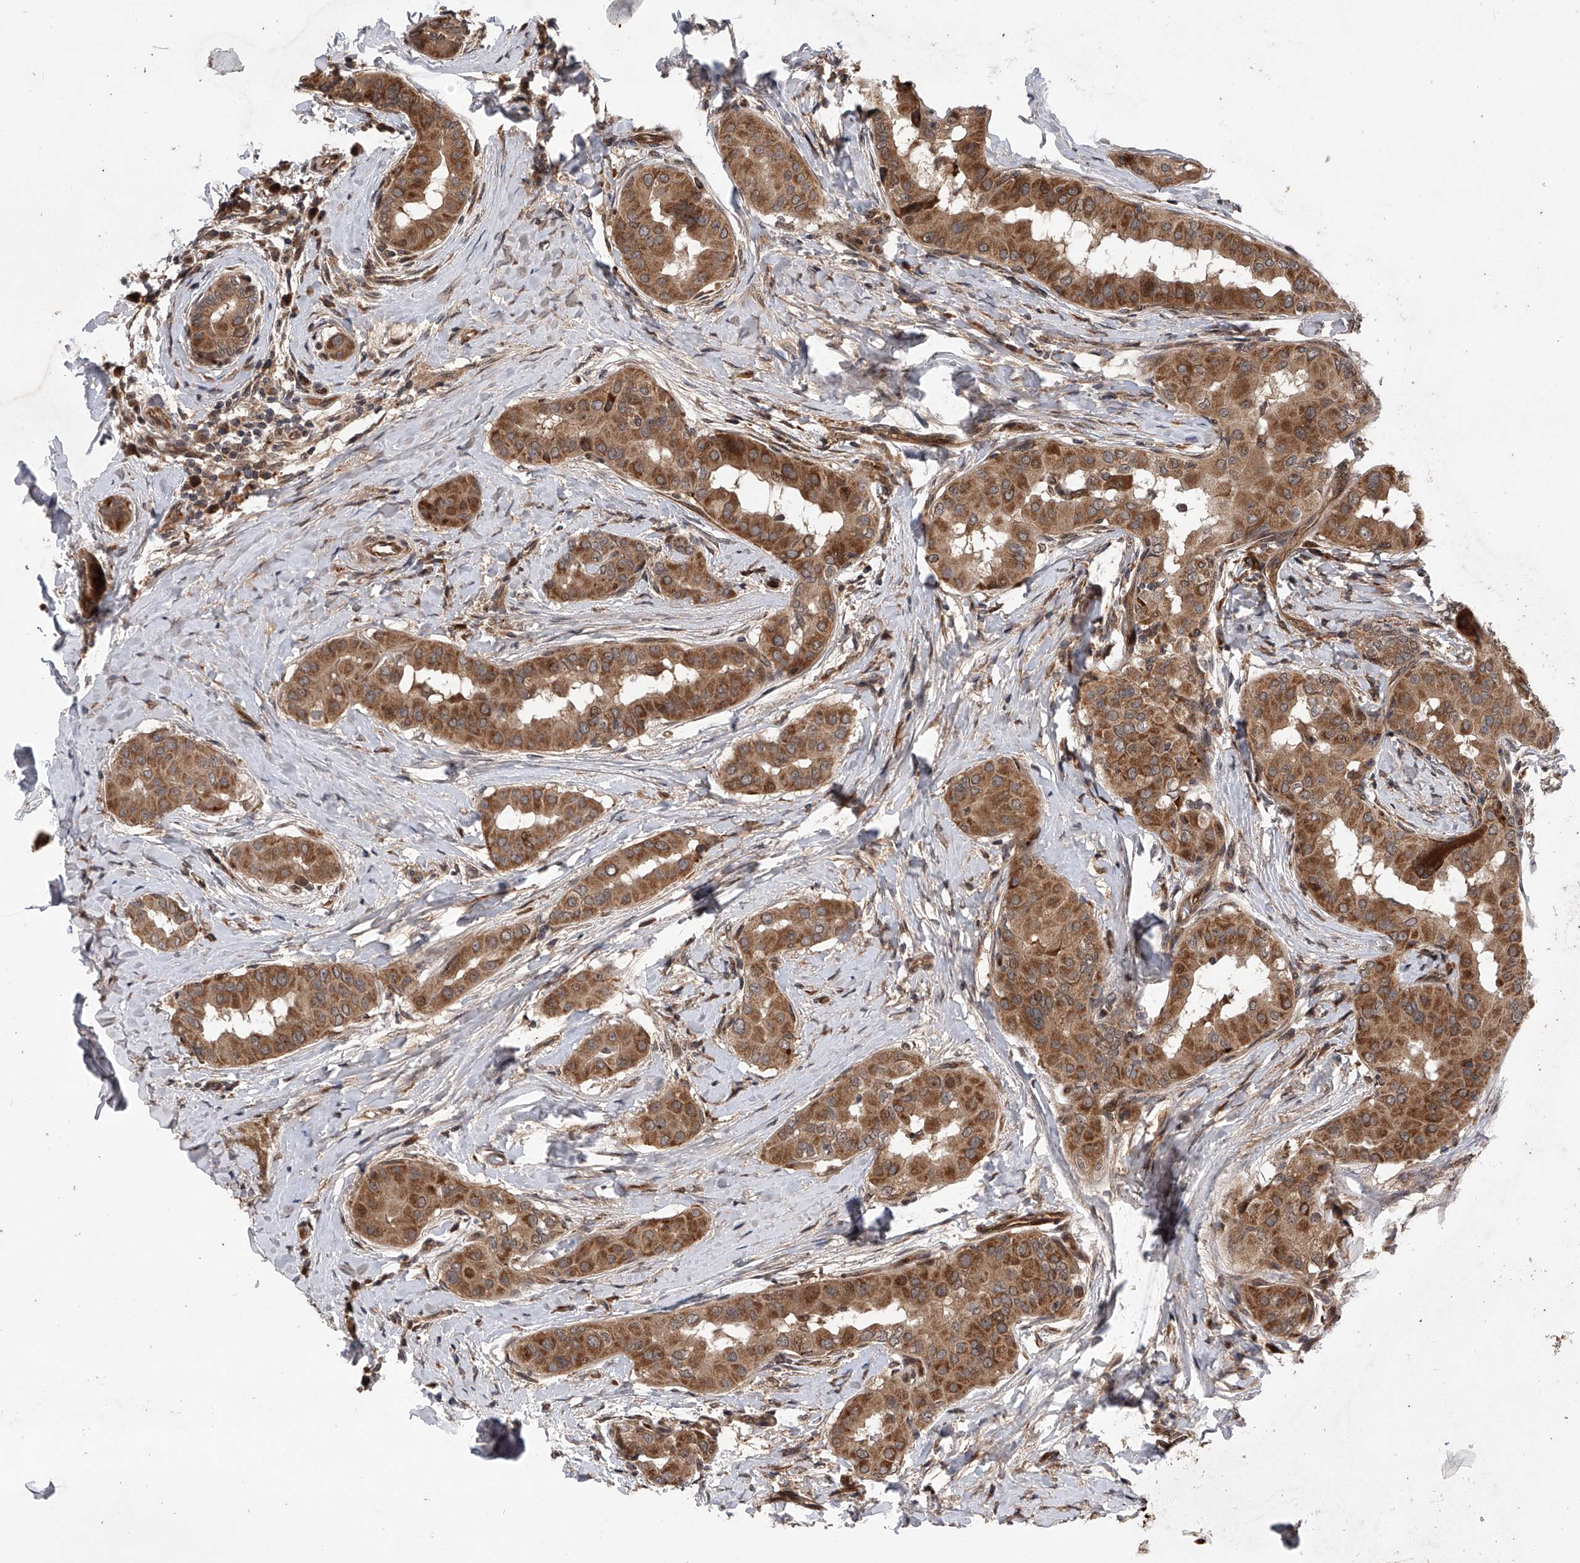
{"staining": {"intensity": "moderate", "quantity": ">75%", "location": "cytoplasmic/membranous"}, "tissue": "thyroid cancer", "cell_type": "Tumor cells", "image_type": "cancer", "snomed": [{"axis": "morphology", "description": "Papillary adenocarcinoma, NOS"}, {"axis": "topography", "description": "Thyroid gland"}], "caption": "The photomicrograph reveals immunohistochemical staining of thyroid cancer. There is moderate cytoplasmic/membranous staining is present in approximately >75% of tumor cells.", "gene": "MAP3K11", "patient": {"sex": "male", "age": 33}}